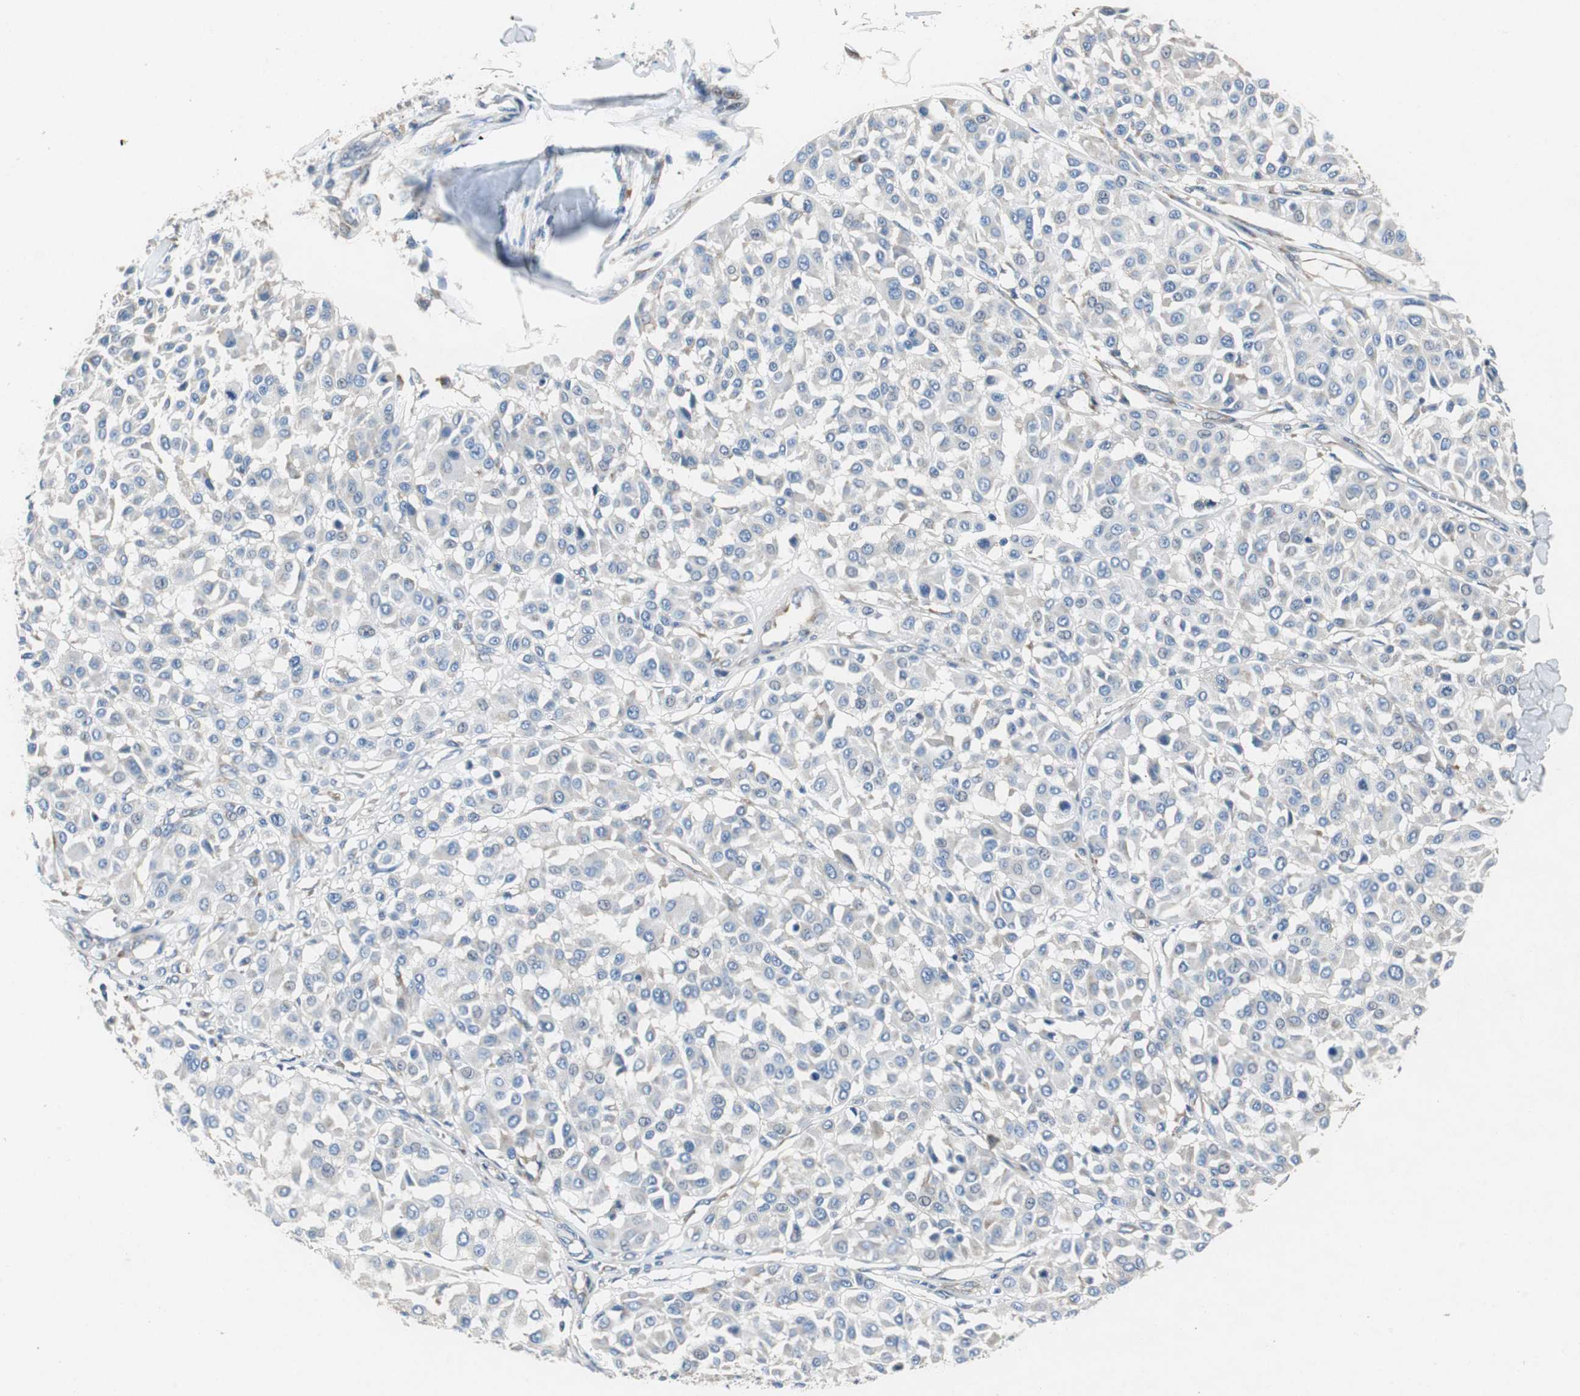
{"staining": {"intensity": "negative", "quantity": "none", "location": "none"}, "tissue": "melanoma", "cell_type": "Tumor cells", "image_type": "cancer", "snomed": [{"axis": "morphology", "description": "Malignant melanoma, Metastatic site"}, {"axis": "topography", "description": "Soft tissue"}], "caption": "An immunohistochemistry (IHC) micrograph of melanoma is shown. There is no staining in tumor cells of melanoma.", "gene": "RPL35", "patient": {"sex": "male", "age": 41}}